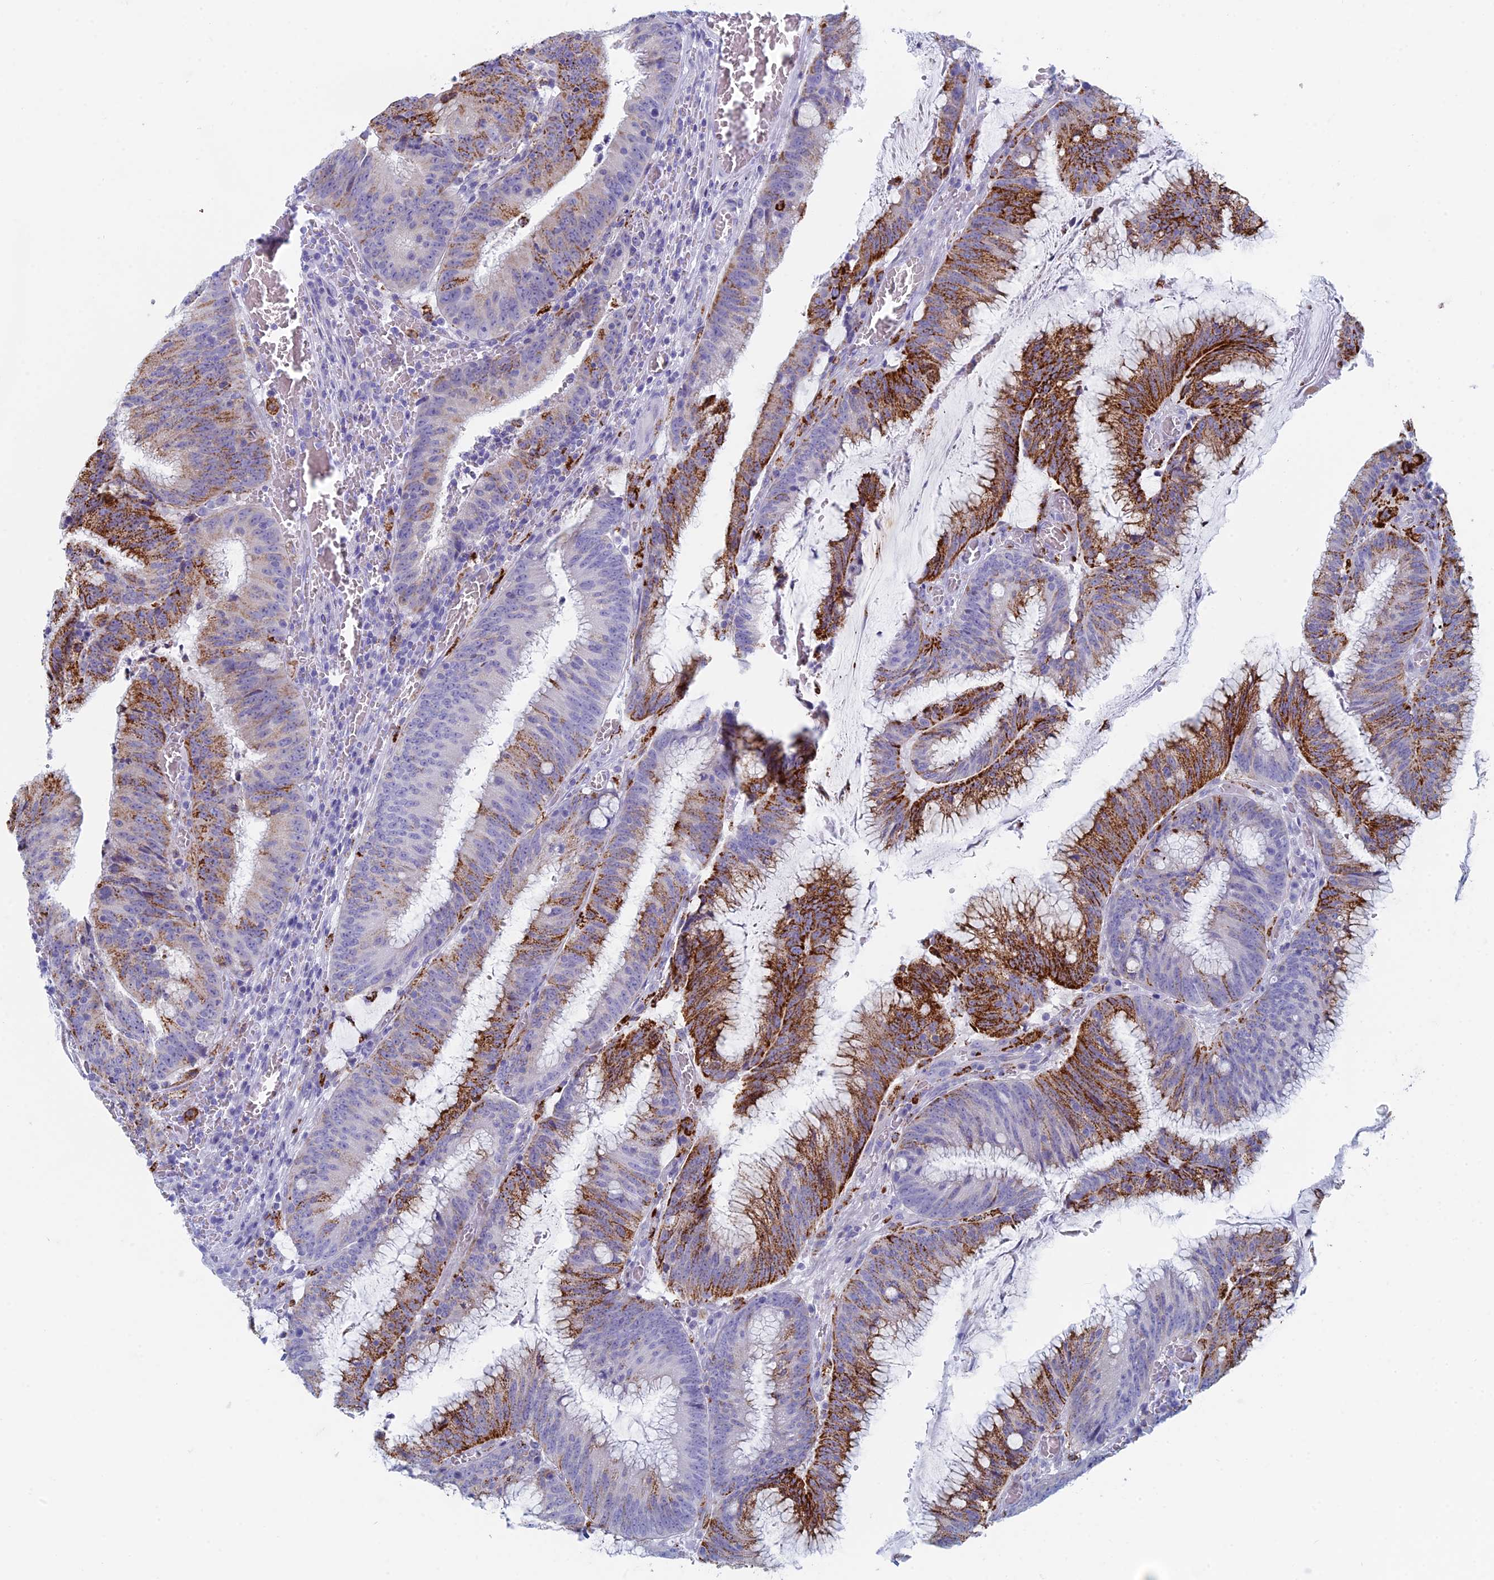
{"staining": {"intensity": "strong", "quantity": "25%-75%", "location": "cytoplasmic/membranous"}, "tissue": "colorectal cancer", "cell_type": "Tumor cells", "image_type": "cancer", "snomed": [{"axis": "morphology", "description": "Adenocarcinoma, NOS"}, {"axis": "topography", "description": "Rectum"}], "caption": "About 25%-75% of tumor cells in adenocarcinoma (colorectal) reveal strong cytoplasmic/membranous protein expression as visualized by brown immunohistochemical staining.", "gene": "ALMS1", "patient": {"sex": "female", "age": 77}}